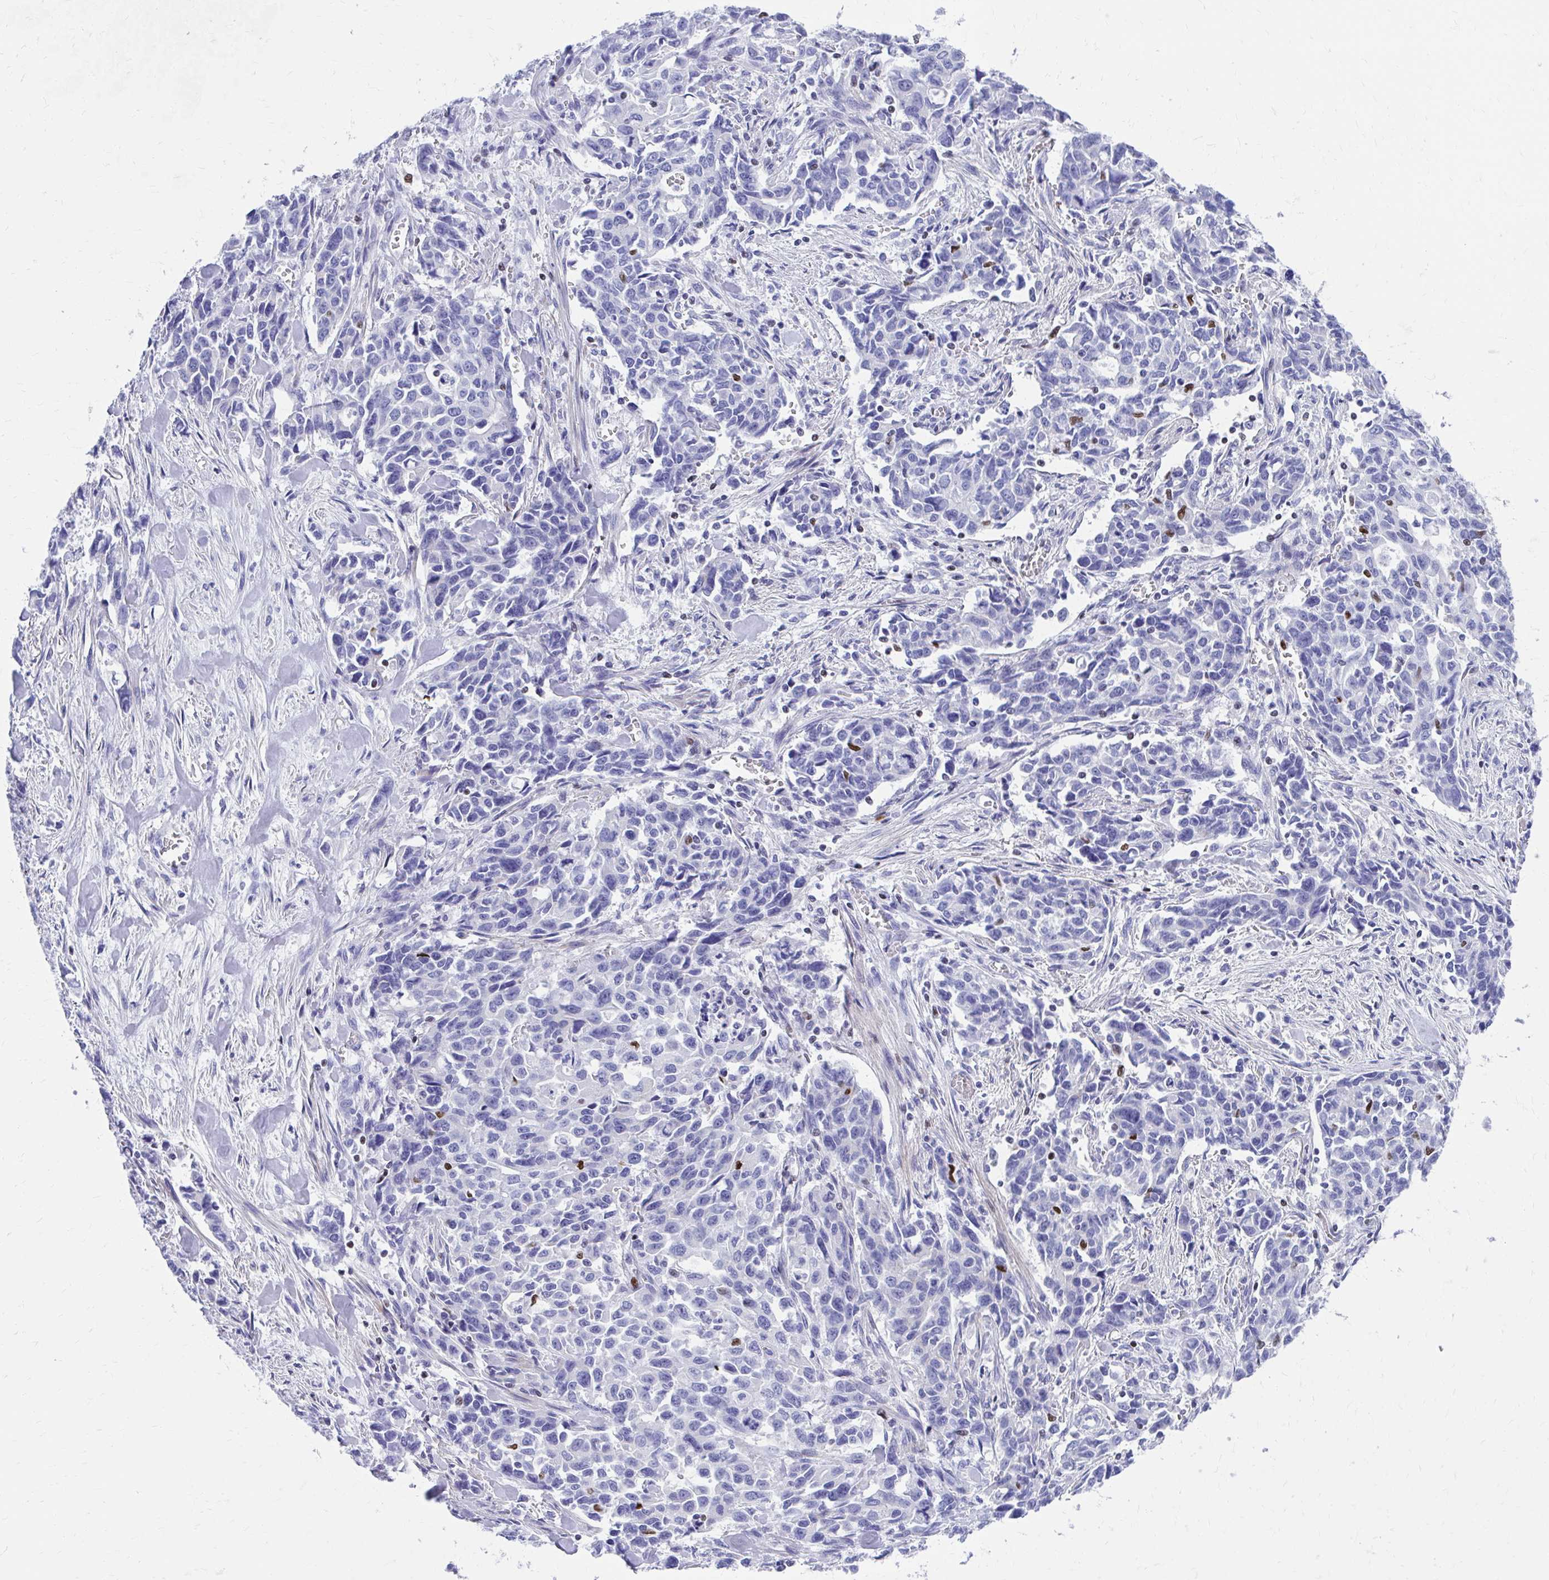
{"staining": {"intensity": "negative", "quantity": "none", "location": "none"}, "tissue": "stomach cancer", "cell_type": "Tumor cells", "image_type": "cancer", "snomed": [{"axis": "morphology", "description": "Adenocarcinoma, NOS"}, {"axis": "topography", "description": "Stomach, upper"}], "caption": "Tumor cells show no significant protein positivity in adenocarcinoma (stomach).", "gene": "RUNX3", "patient": {"sex": "male", "age": 85}}